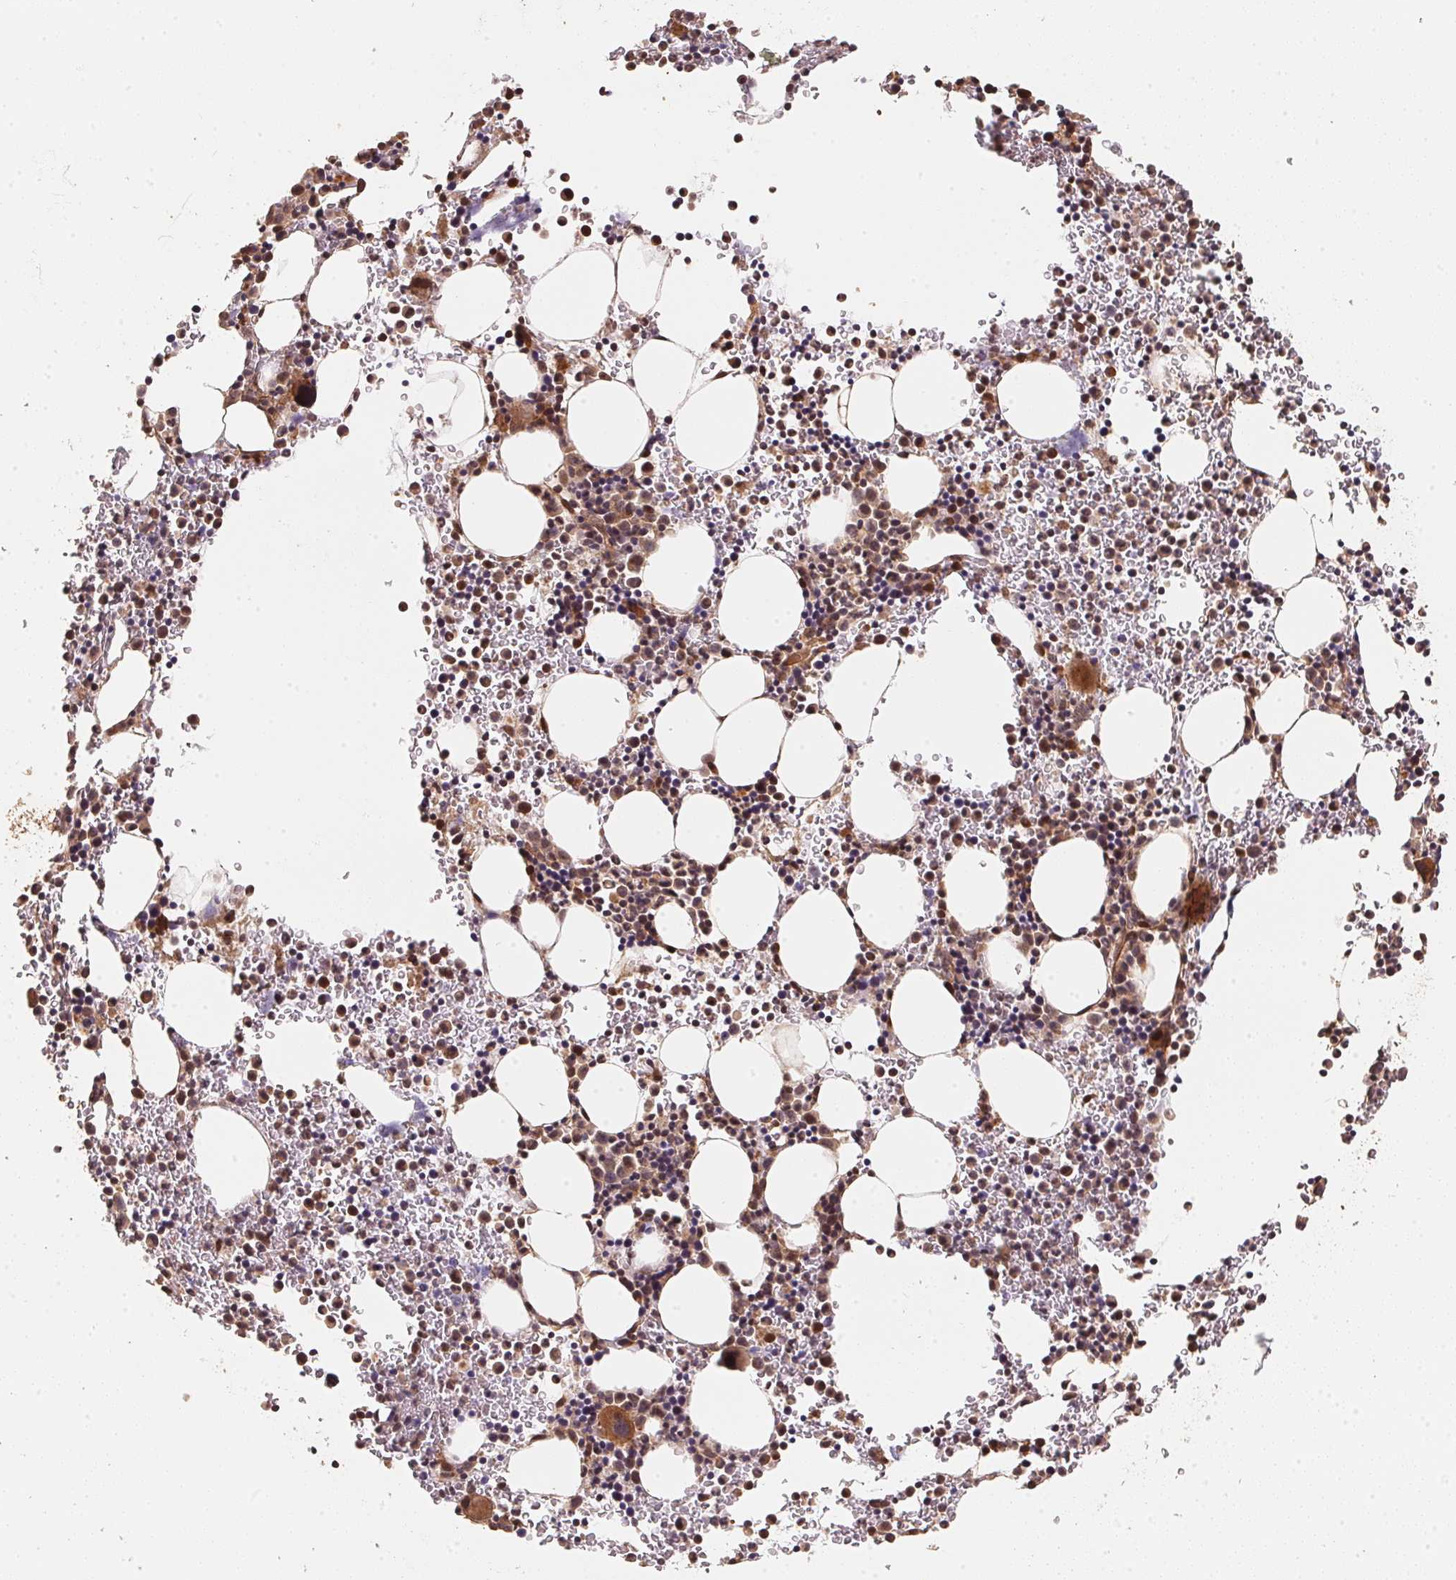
{"staining": {"intensity": "moderate", "quantity": "25%-75%", "location": "cytoplasmic/membranous"}, "tissue": "bone marrow", "cell_type": "Hematopoietic cells", "image_type": "normal", "snomed": [{"axis": "morphology", "description": "Normal tissue, NOS"}, {"axis": "topography", "description": "Bone marrow"}], "caption": "The histopathology image exhibits immunohistochemical staining of benign bone marrow. There is moderate cytoplasmic/membranous staining is appreciated in approximately 25%-75% of hematopoietic cells. (brown staining indicates protein expression, while blue staining denotes nuclei).", "gene": "TMEM222", "patient": {"sex": "male", "age": 58}}